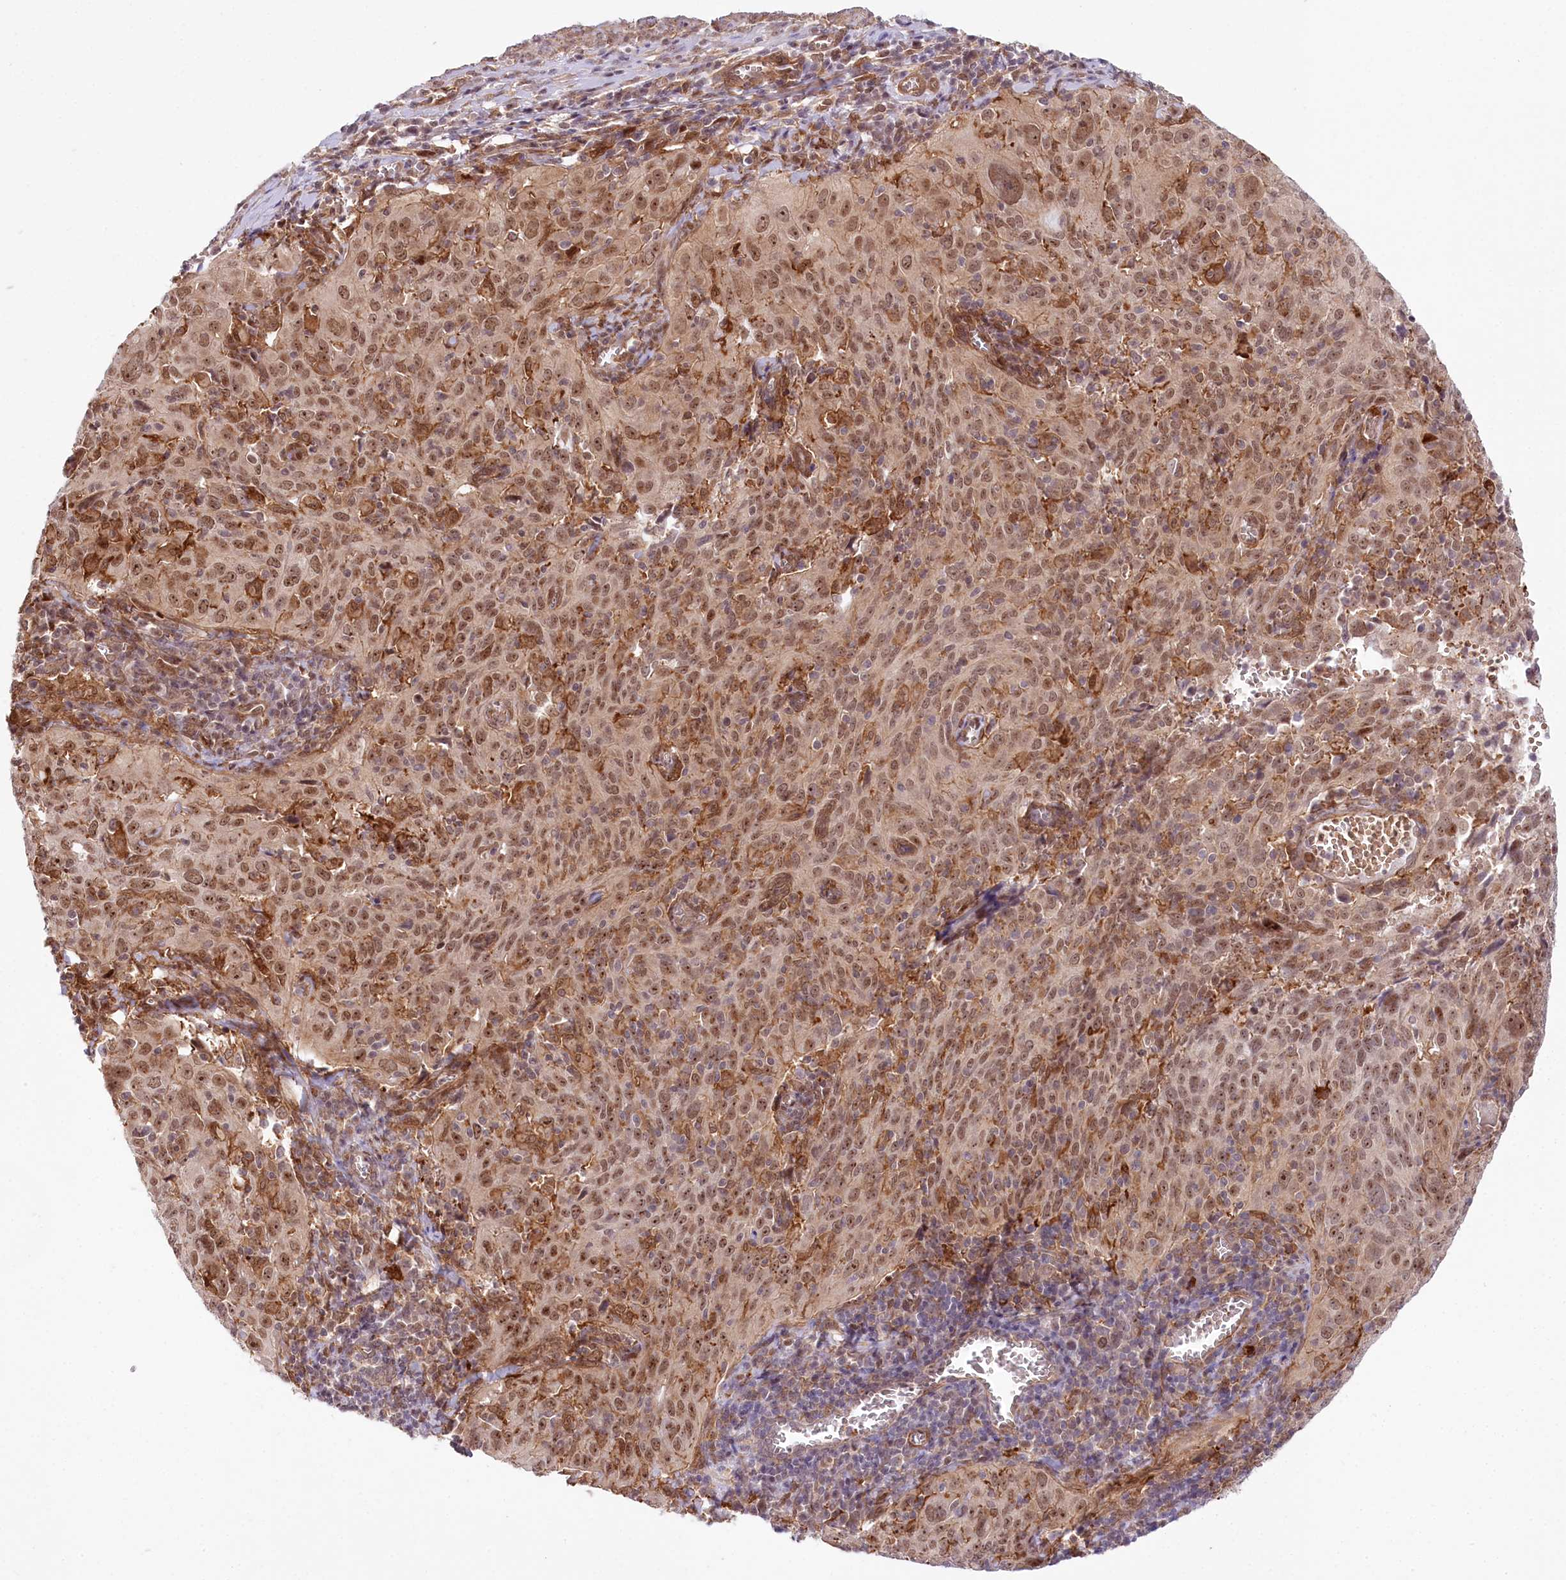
{"staining": {"intensity": "moderate", "quantity": ">75%", "location": "nuclear"}, "tissue": "cervical cancer", "cell_type": "Tumor cells", "image_type": "cancer", "snomed": [{"axis": "morphology", "description": "Squamous cell carcinoma, NOS"}, {"axis": "topography", "description": "Cervix"}], "caption": "An immunohistochemistry (IHC) image of neoplastic tissue is shown. Protein staining in brown shows moderate nuclear positivity in cervical cancer (squamous cell carcinoma) within tumor cells.", "gene": "TUBGCP2", "patient": {"sex": "female", "age": 31}}